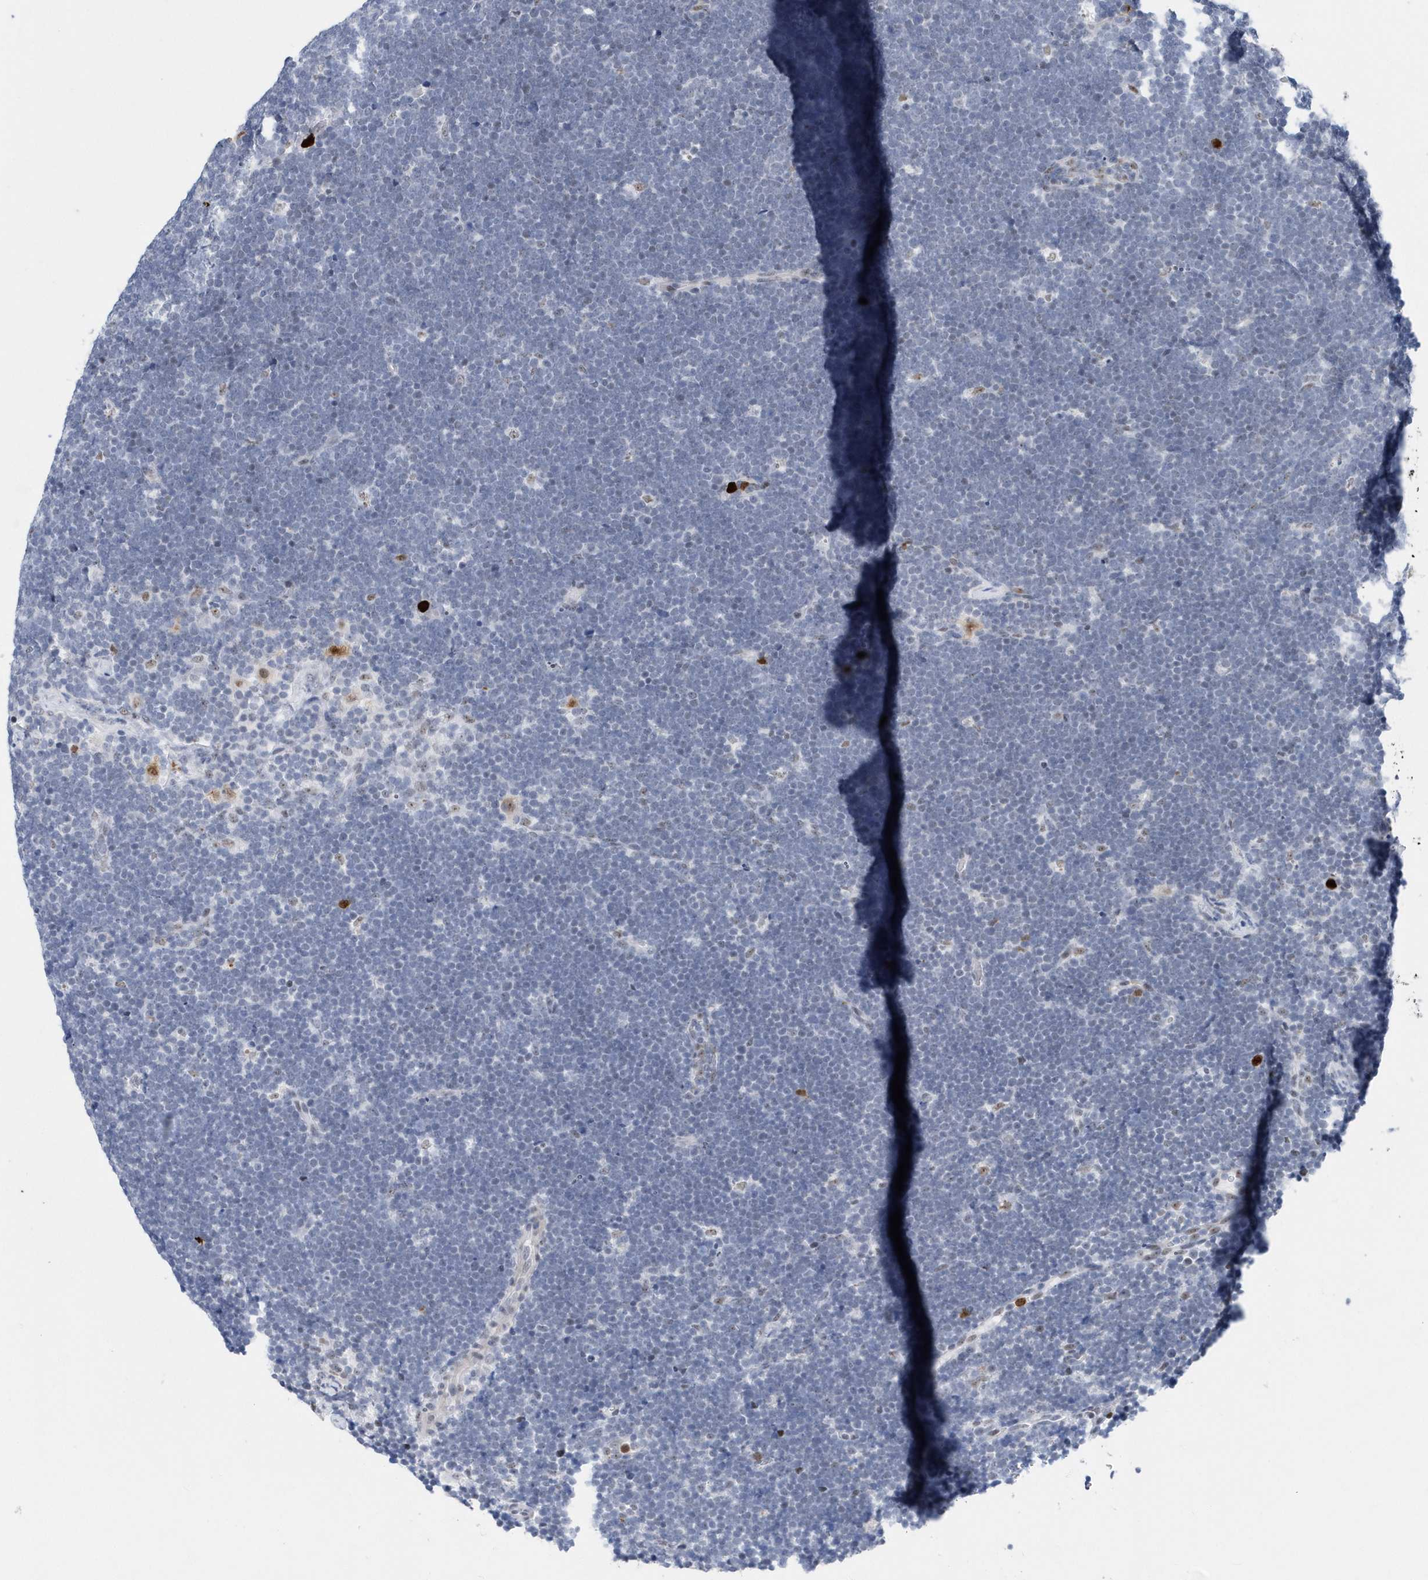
{"staining": {"intensity": "negative", "quantity": "none", "location": "none"}, "tissue": "lymphoma", "cell_type": "Tumor cells", "image_type": "cancer", "snomed": [{"axis": "morphology", "description": "Malignant lymphoma, non-Hodgkin's type, High grade"}, {"axis": "topography", "description": "Lymph node"}], "caption": "Lymphoma stained for a protein using immunohistochemistry (IHC) exhibits no positivity tumor cells.", "gene": "RPP30", "patient": {"sex": "male", "age": 13}}